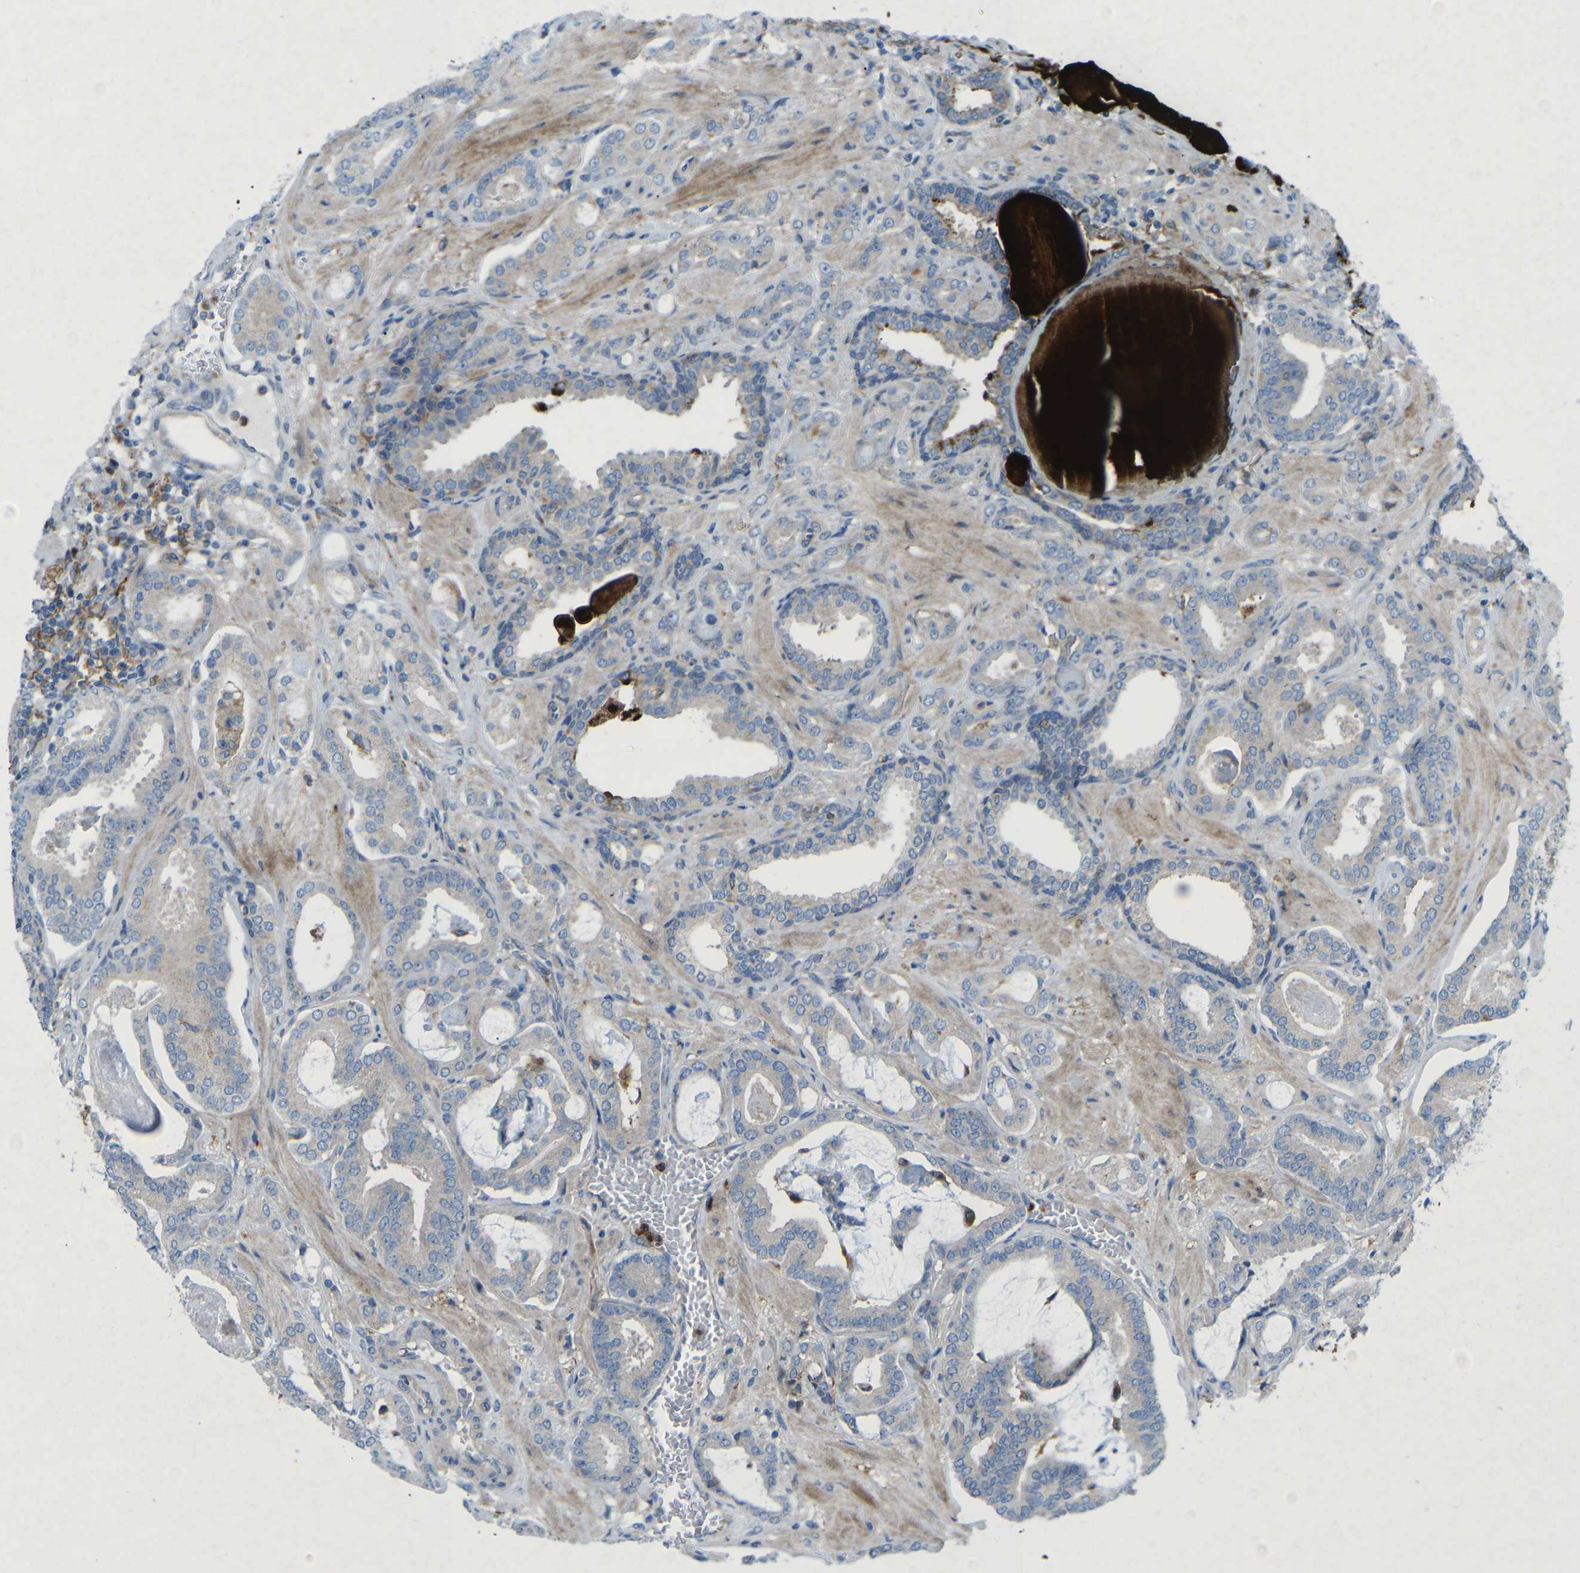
{"staining": {"intensity": "negative", "quantity": "none", "location": "none"}, "tissue": "prostate cancer", "cell_type": "Tumor cells", "image_type": "cancer", "snomed": [{"axis": "morphology", "description": "Adenocarcinoma, Low grade"}, {"axis": "topography", "description": "Prostate"}], "caption": "Histopathology image shows no protein expression in tumor cells of prostate low-grade adenocarcinoma tissue. (Immunohistochemistry (ihc), brightfield microscopy, high magnification).", "gene": "STK11", "patient": {"sex": "male", "age": 53}}